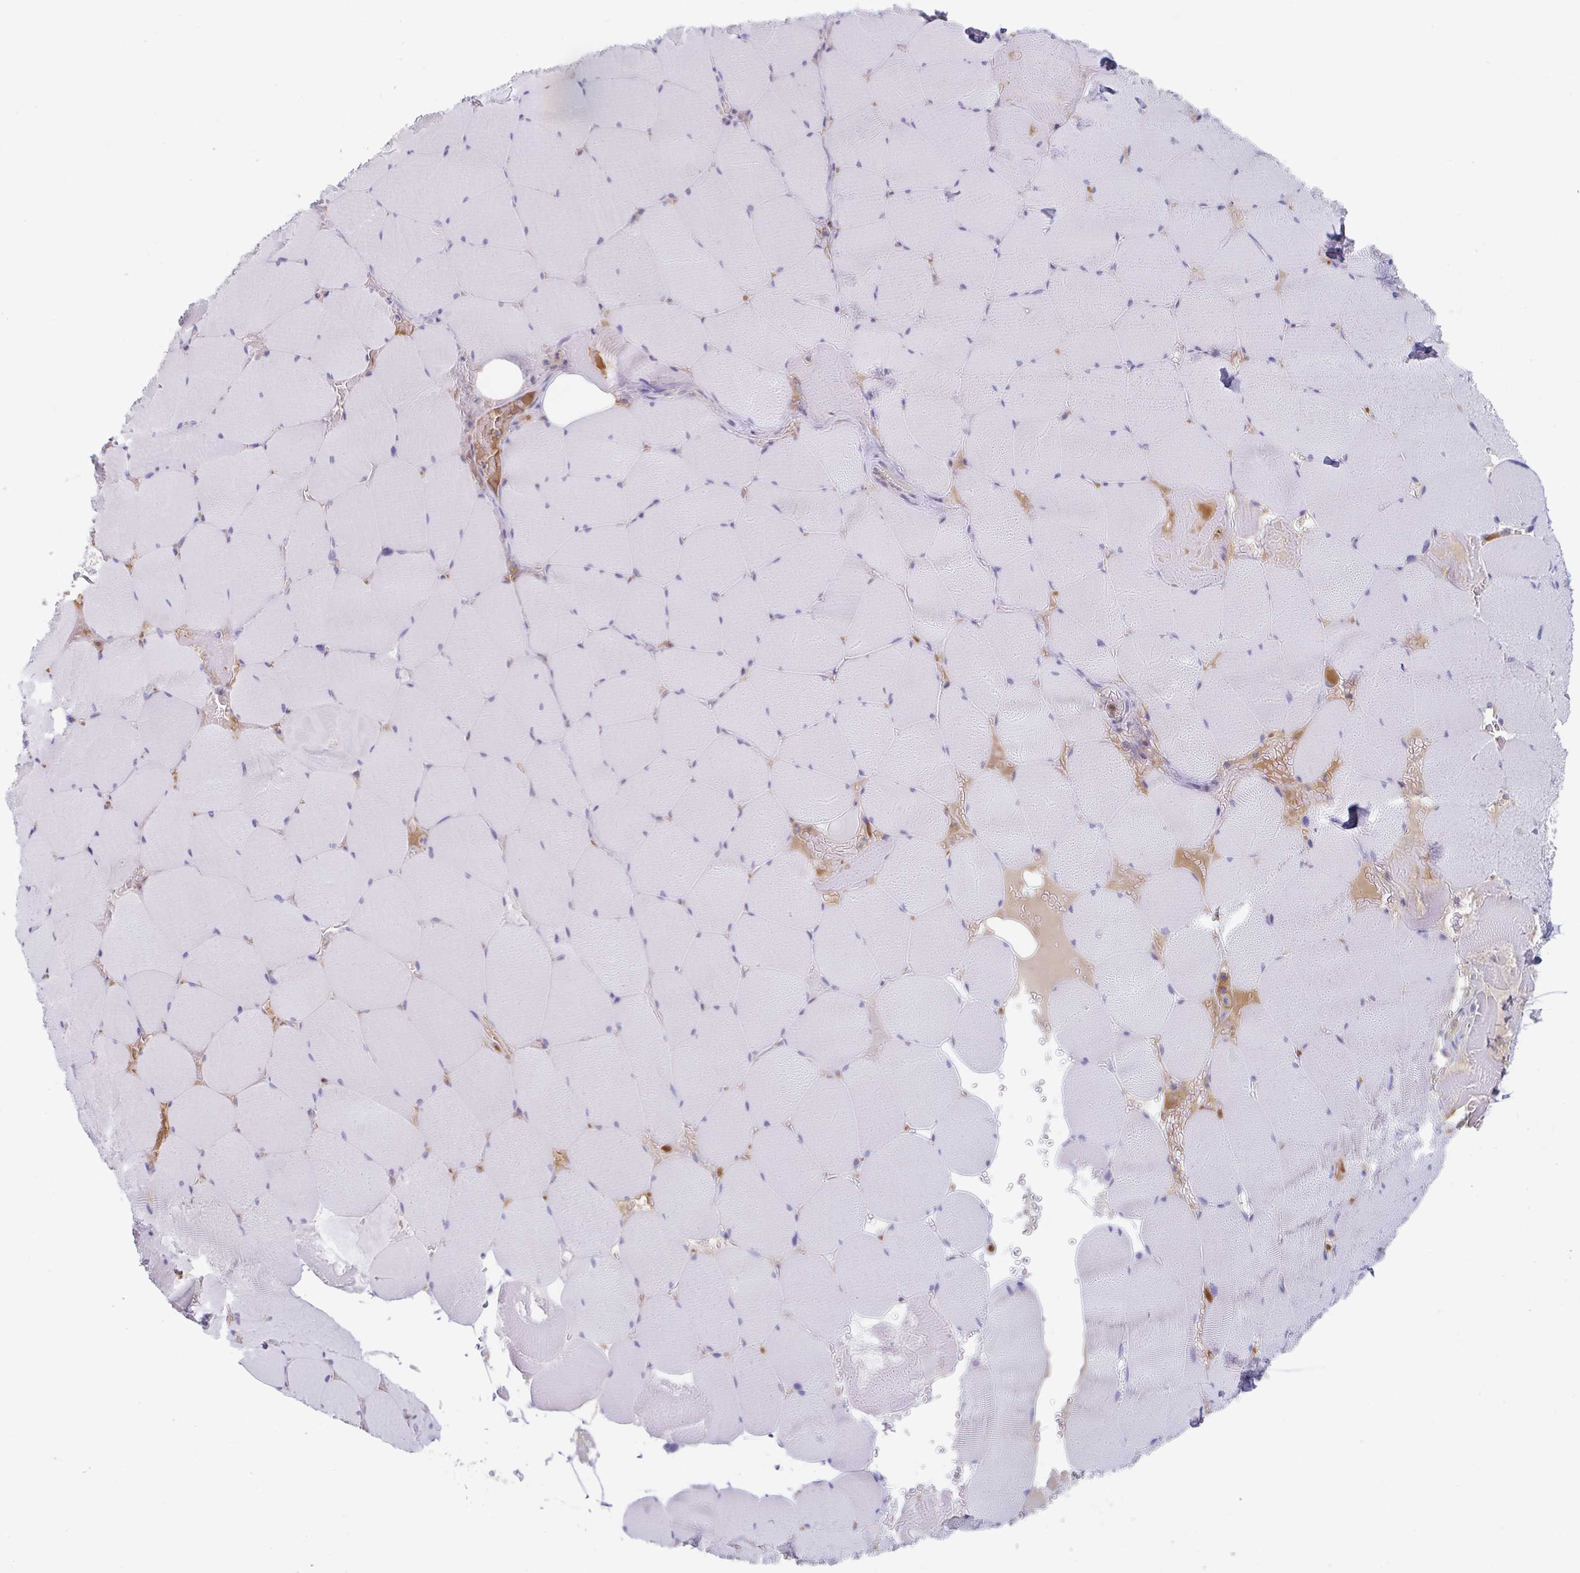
{"staining": {"intensity": "negative", "quantity": "none", "location": "none"}, "tissue": "skeletal muscle", "cell_type": "Myocytes", "image_type": "normal", "snomed": [{"axis": "morphology", "description": "Normal tissue, NOS"}, {"axis": "topography", "description": "Skeletal muscle"}, {"axis": "topography", "description": "Head-Neck"}], "caption": "The image reveals no significant expression in myocytes of skeletal muscle. (DAB (3,3'-diaminobenzidine) IHC visualized using brightfield microscopy, high magnification).", "gene": "AMPD2", "patient": {"sex": "male", "age": 66}}